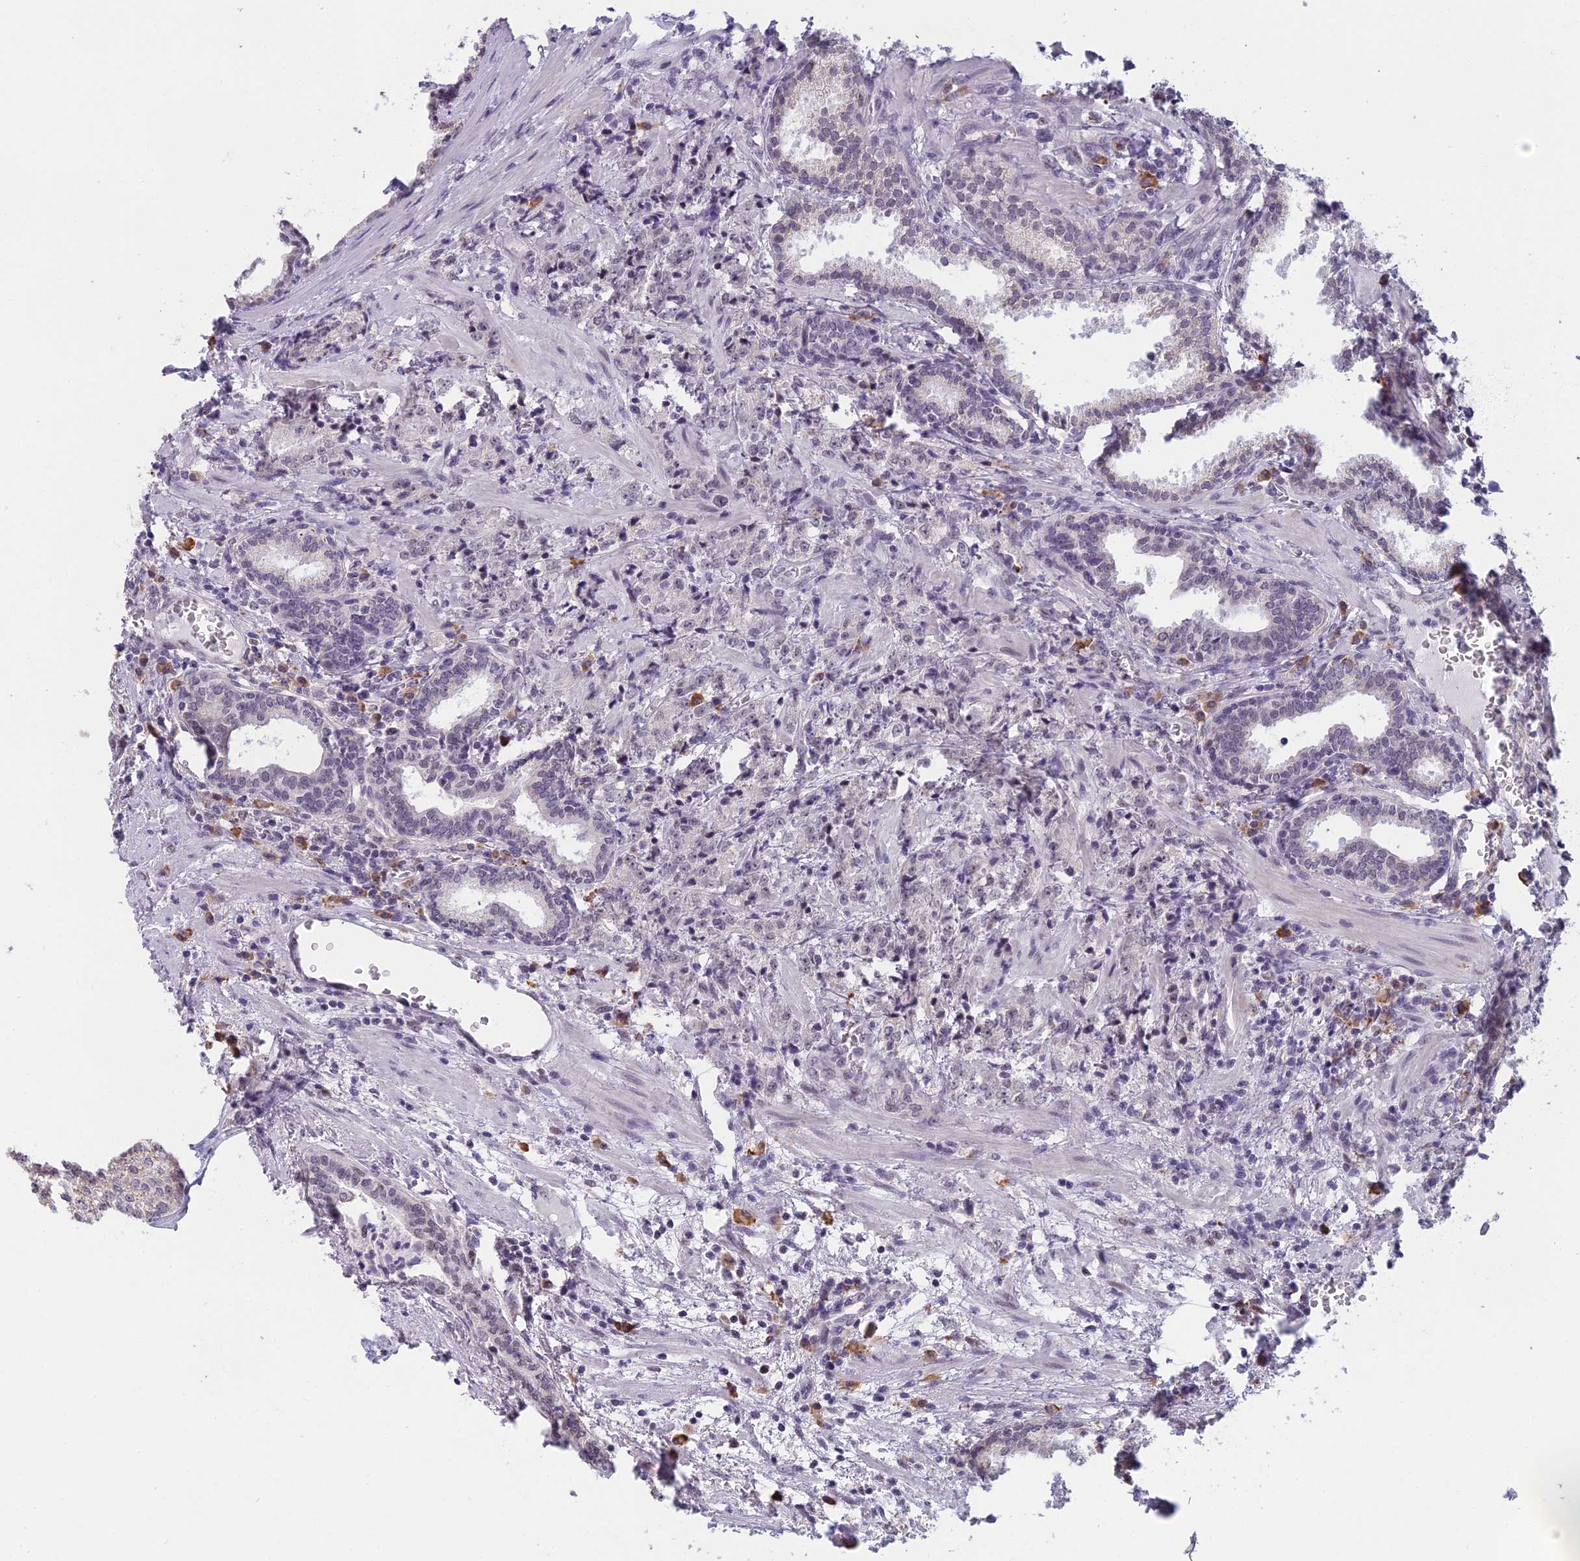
{"staining": {"intensity": "negative", "quantity": "none", "location": "none"}, "tissue": "prostate cancer", "cell_type": "Tumor cells", "image_type": "cancer", "snomed": [{"axis": "morphology", "description": "Adenocarcinoma, High grade"}, {"axis": "topography", "description": "Prostate"}], "caption": "An immunohistochemistry micrograph of prostate cancer is shown. There is no staining in tumor cells of prostate cancer. (DAB IHC, high magnification).", "gene": "MORF4L1", "patient": {"sex": "male", "age": 69}}